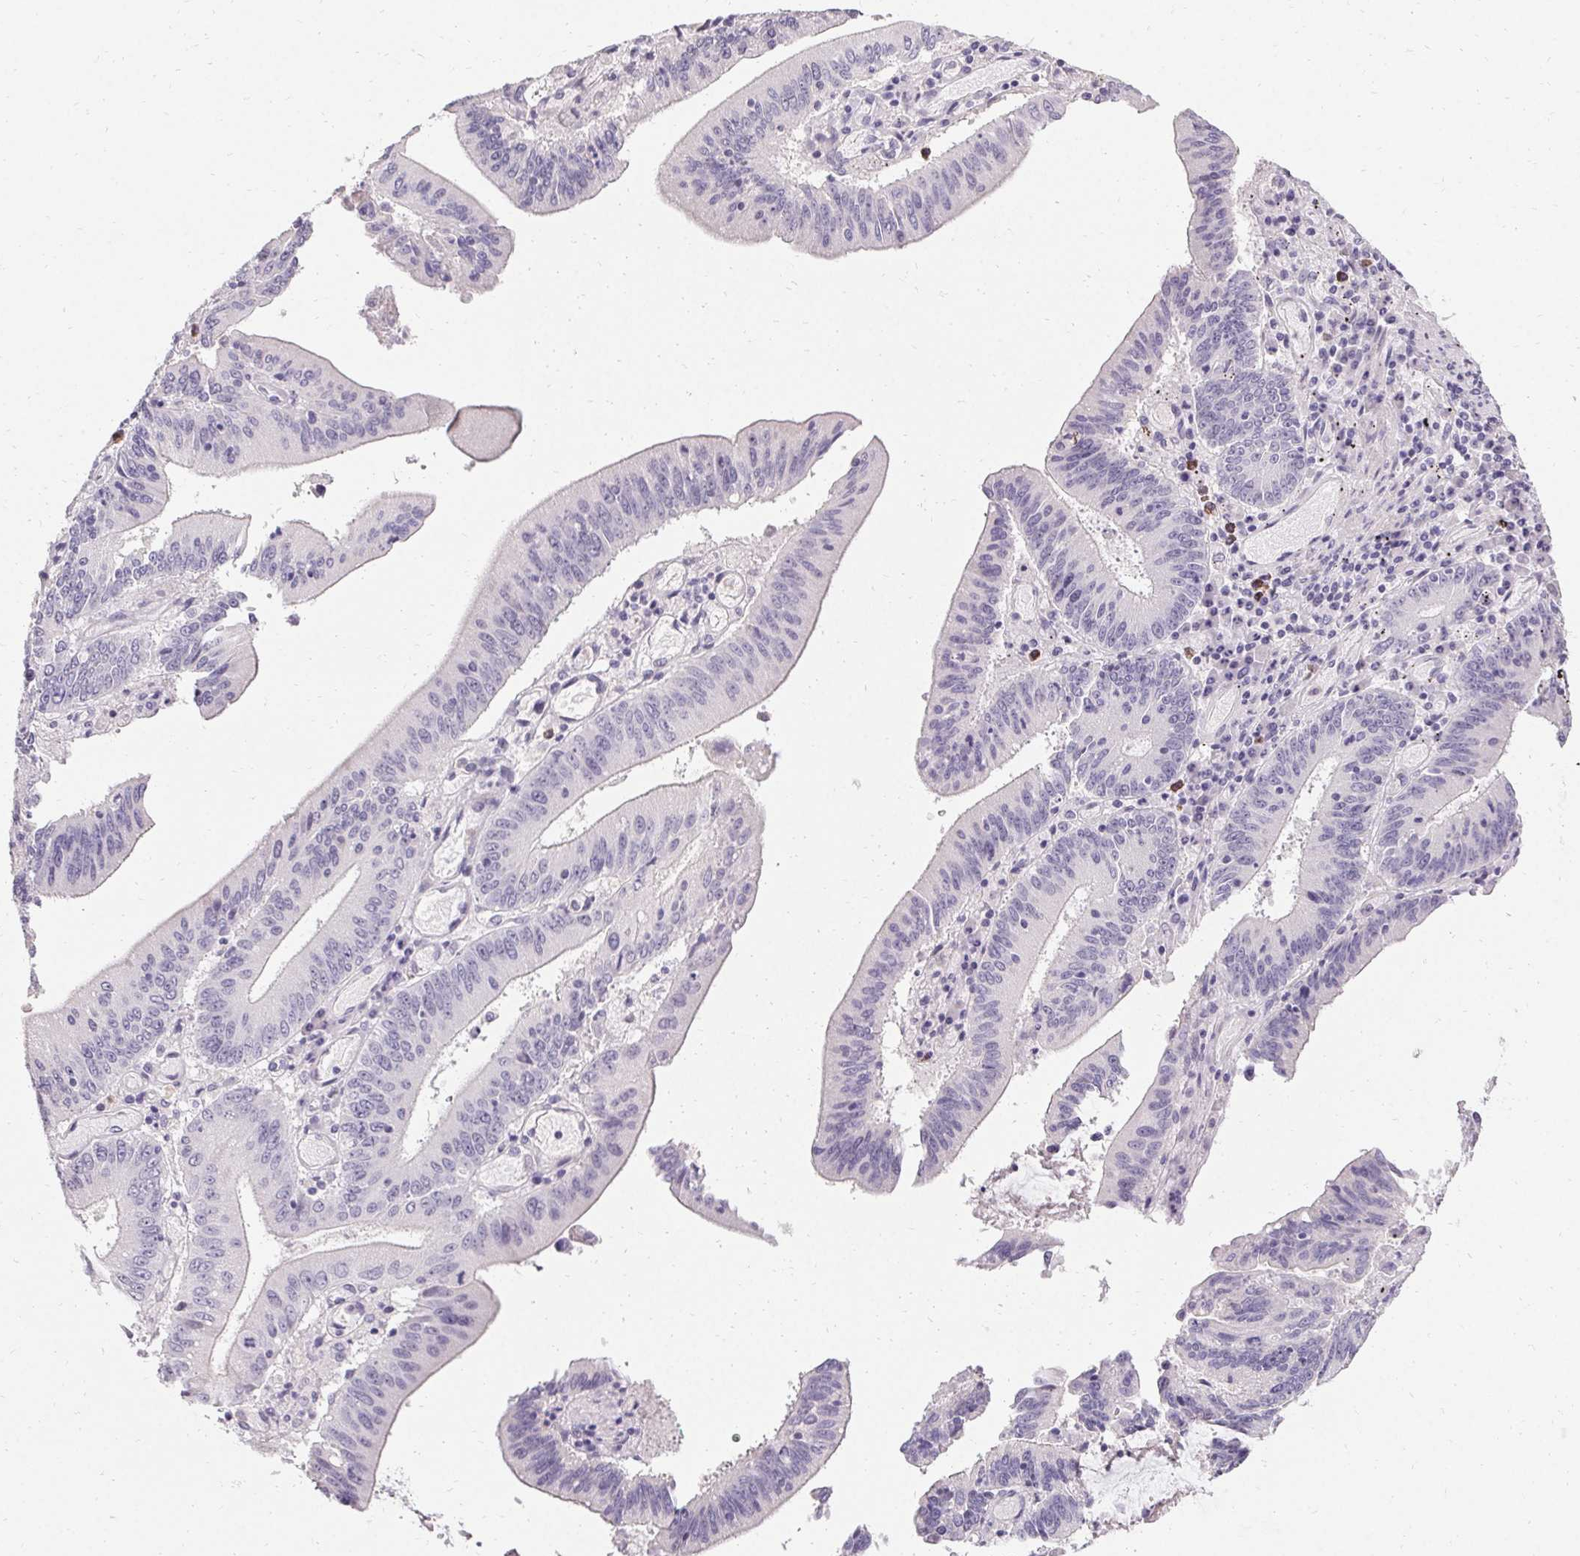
{"staining": {"intensity": "negative", "quantity": "none", "location": "none"}, "tissue": "stomach cancer", "cell_type": "Tumor cells", "image_type": "cancer", "snomed": [{"axis": "morphology", "description": "Adenocarcinoma, NOS"}, {"axis": "topography", "description": "Stomach, upper"}], "caption": "A micrograph of human stomach cancer is negative for staining in tumor cells.", "gene": "PMEL", "patient": {"sex": "male", "age": 68}}